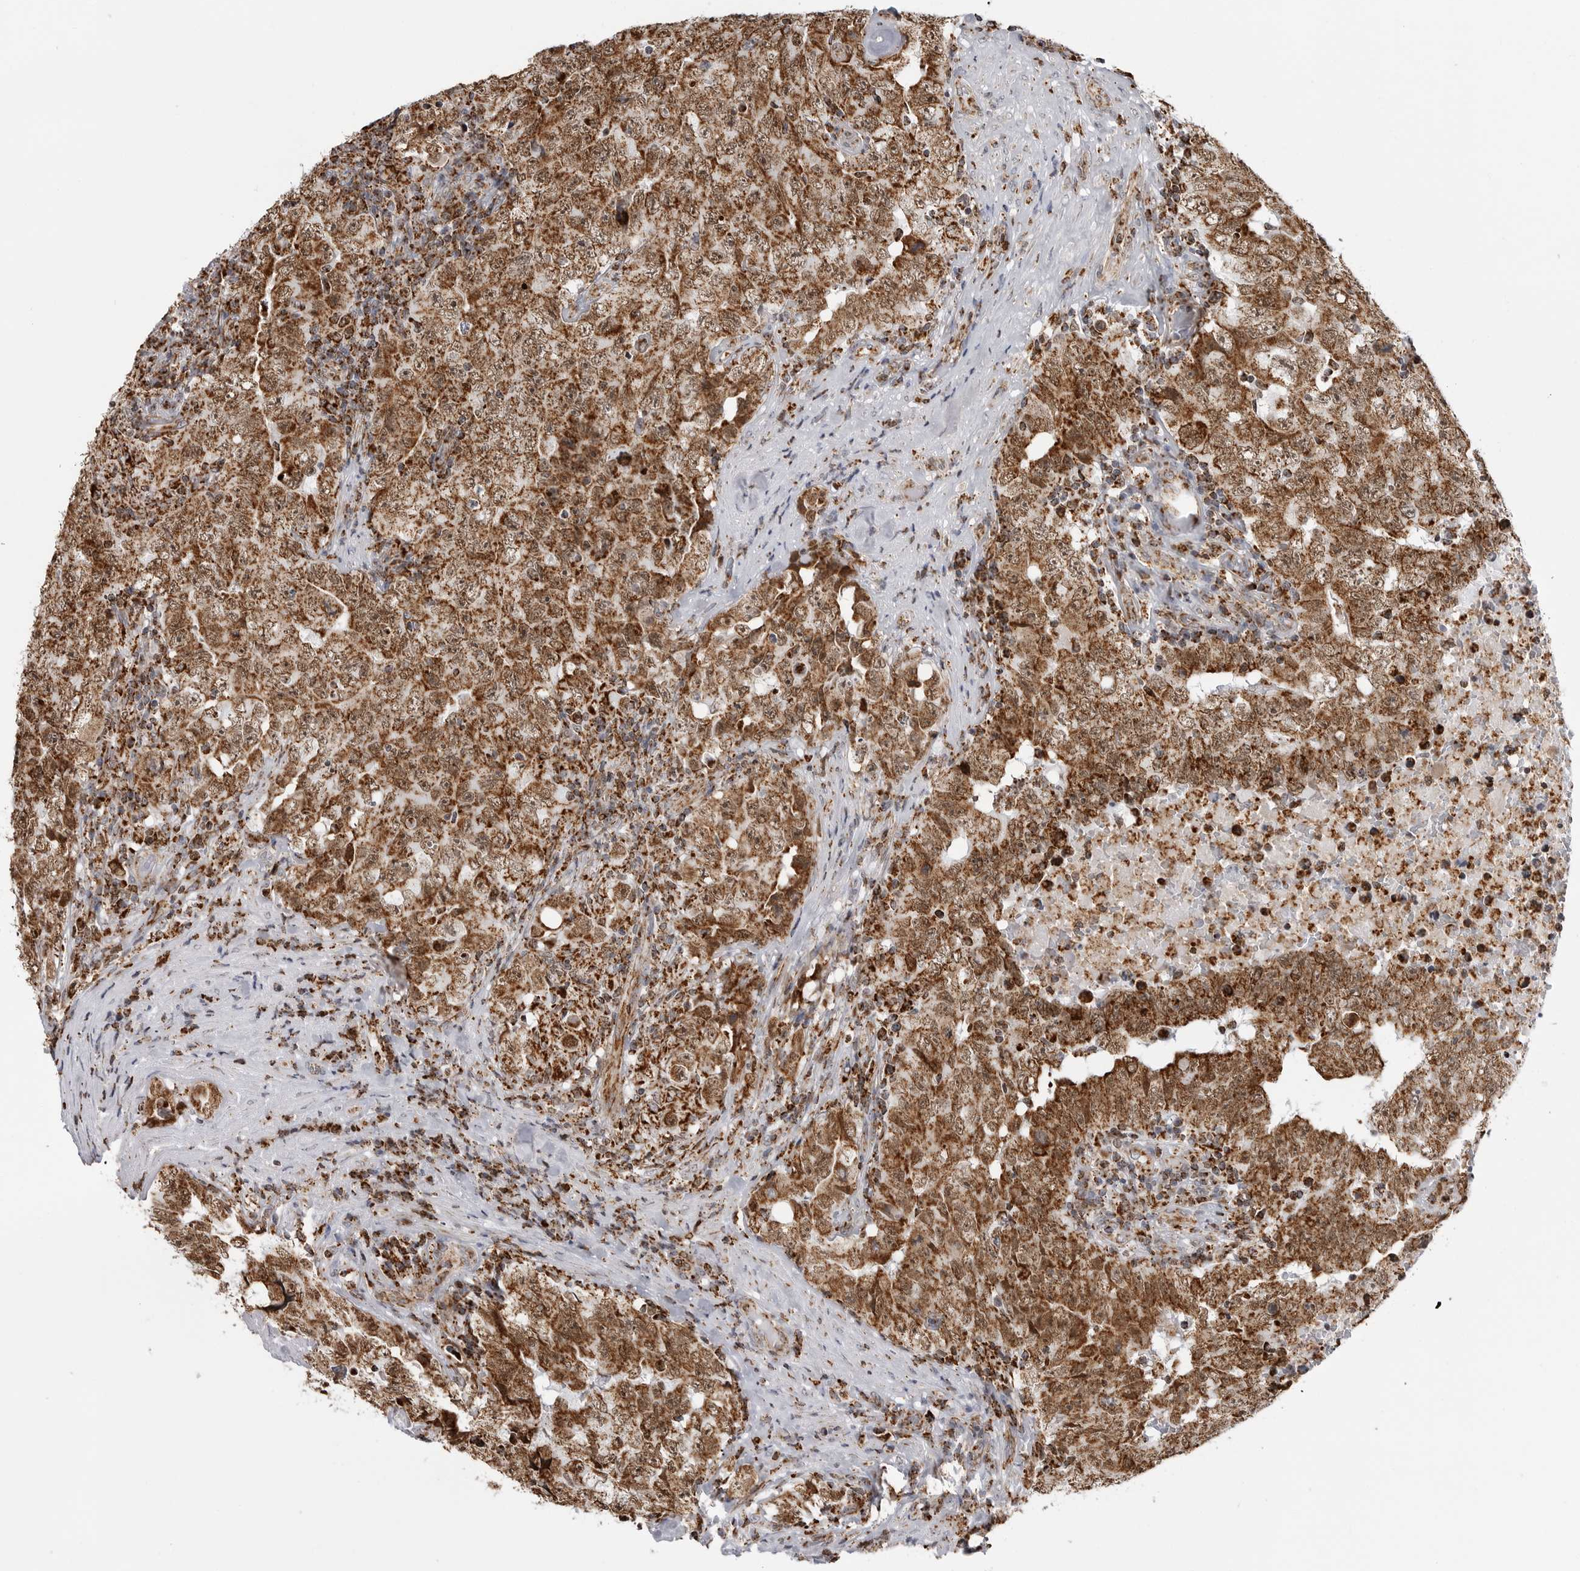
{"staining": {"intensity": "moderate", "quantity": ">75%", "location": "cytoplasmic/membranous,nuclear"}, "tissue": "testis cancer", "cell_type": "Tumor cells", "image_type": "cancer", "snomed": [{"axis": "morphology", "description": "Carcinoma, Embryonal, NOS"}, {"axis": "topography", "description": "Testis"}], "caption": "The image demonstrates staining of embryonal carcinoma (testis), revealing moderate cytoplasmic/membranous and nuclear protein expression (brown color) within tumor cells.", "gene": "COX5A", "patient": {"sex": "male", "age": 26}}